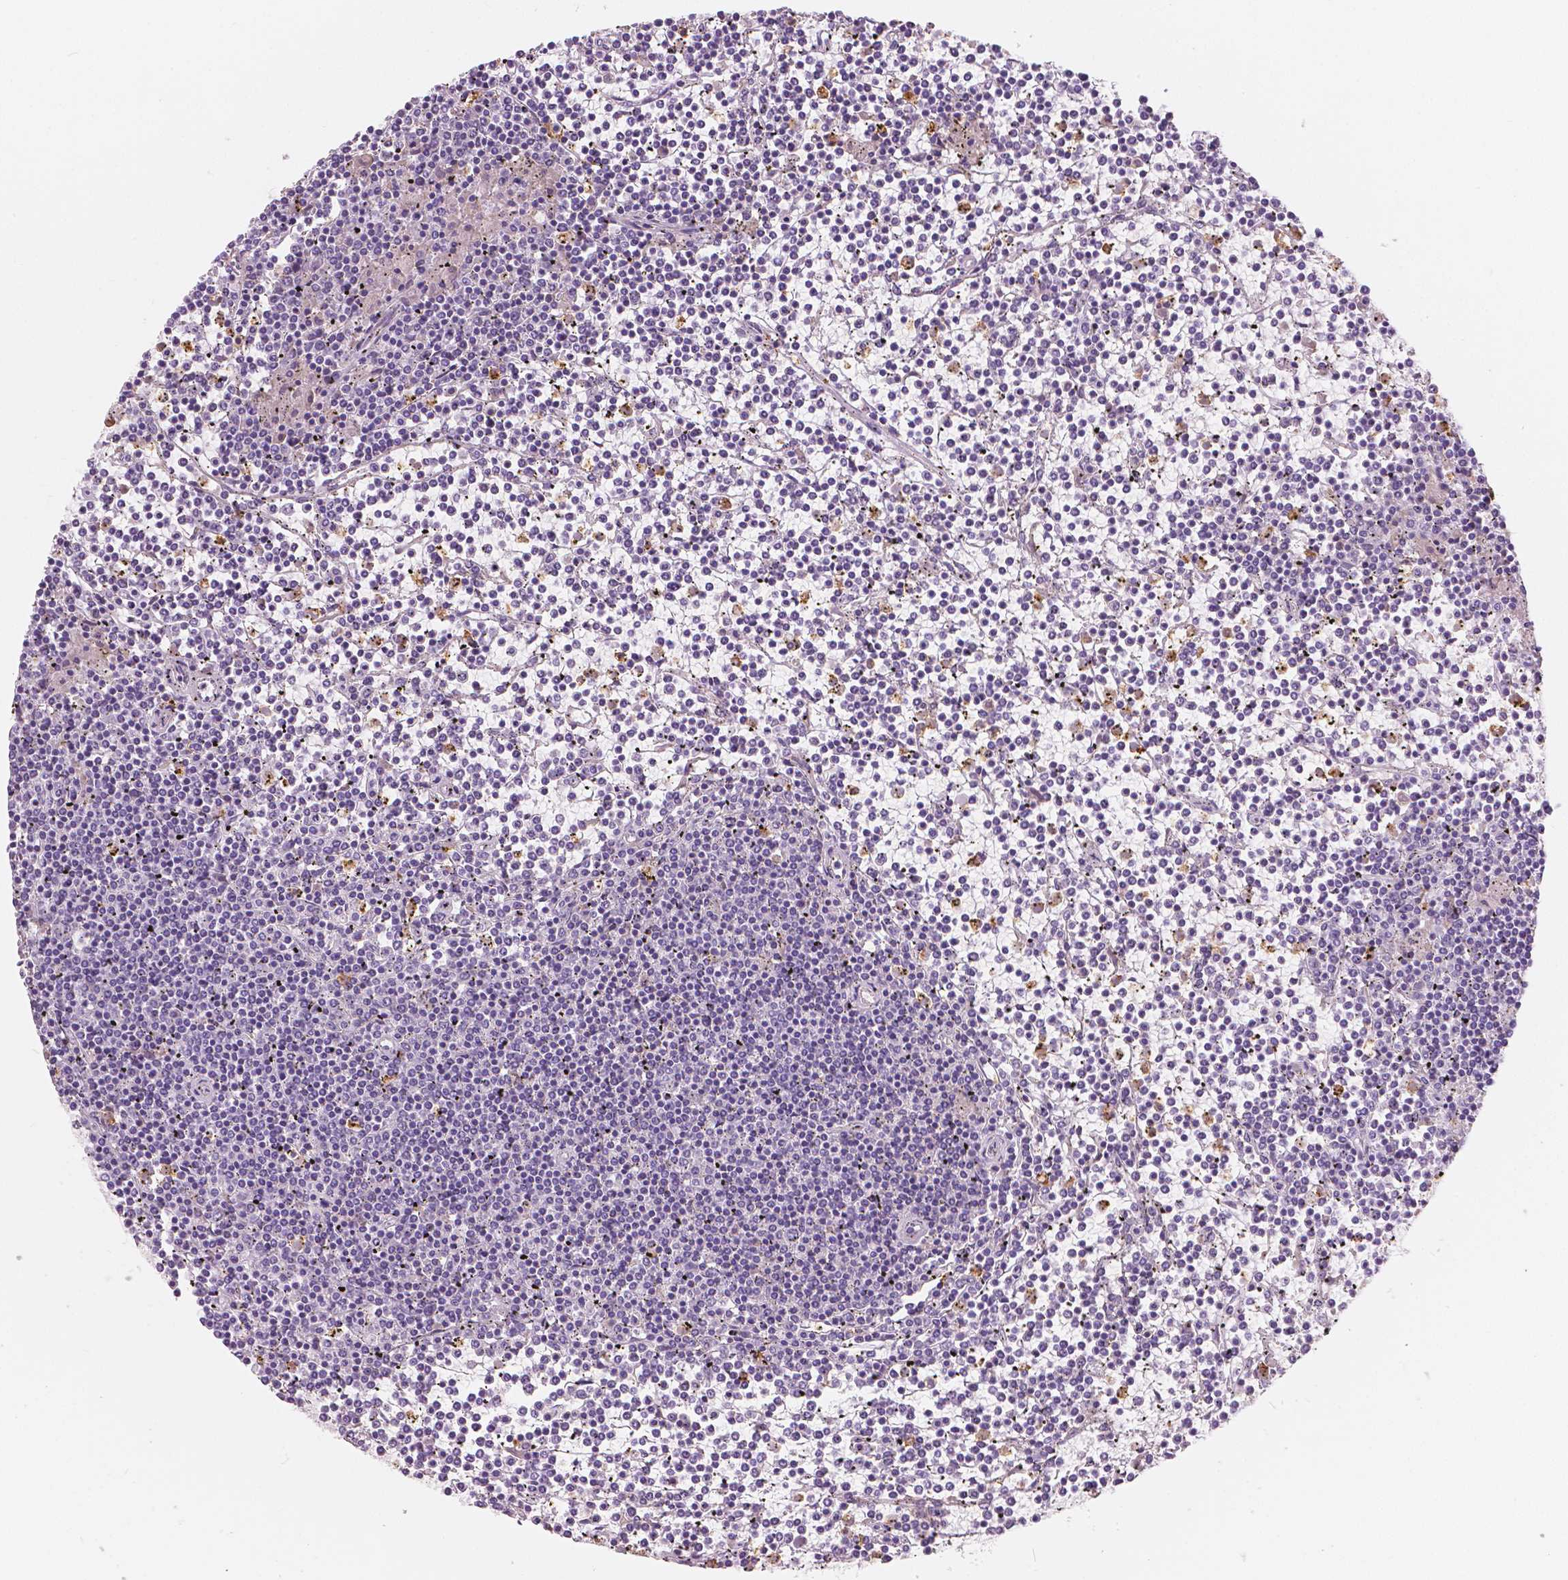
{"staining": {"intensity": "negative", "quantity": "none", "location": "none"}, "tissue": "lymphoma", "cell_type": "Tumor cells", "image_type": "cancer", "snomed": [{"axis": "morphology", "description": "Malignant lymphoma, non-Hodgkin's type, Low grade"}, {"axis": "topography", "description": "Spleen"}], "caption": "Malignant lymphoma, non-Hodgkin's type (low-grade) stained for a protein using immunohistochemistry (IHC) shows no positivity tumor cells.", "gene": "CXCR2", "patient": {"sex": "female", "age": 19}}